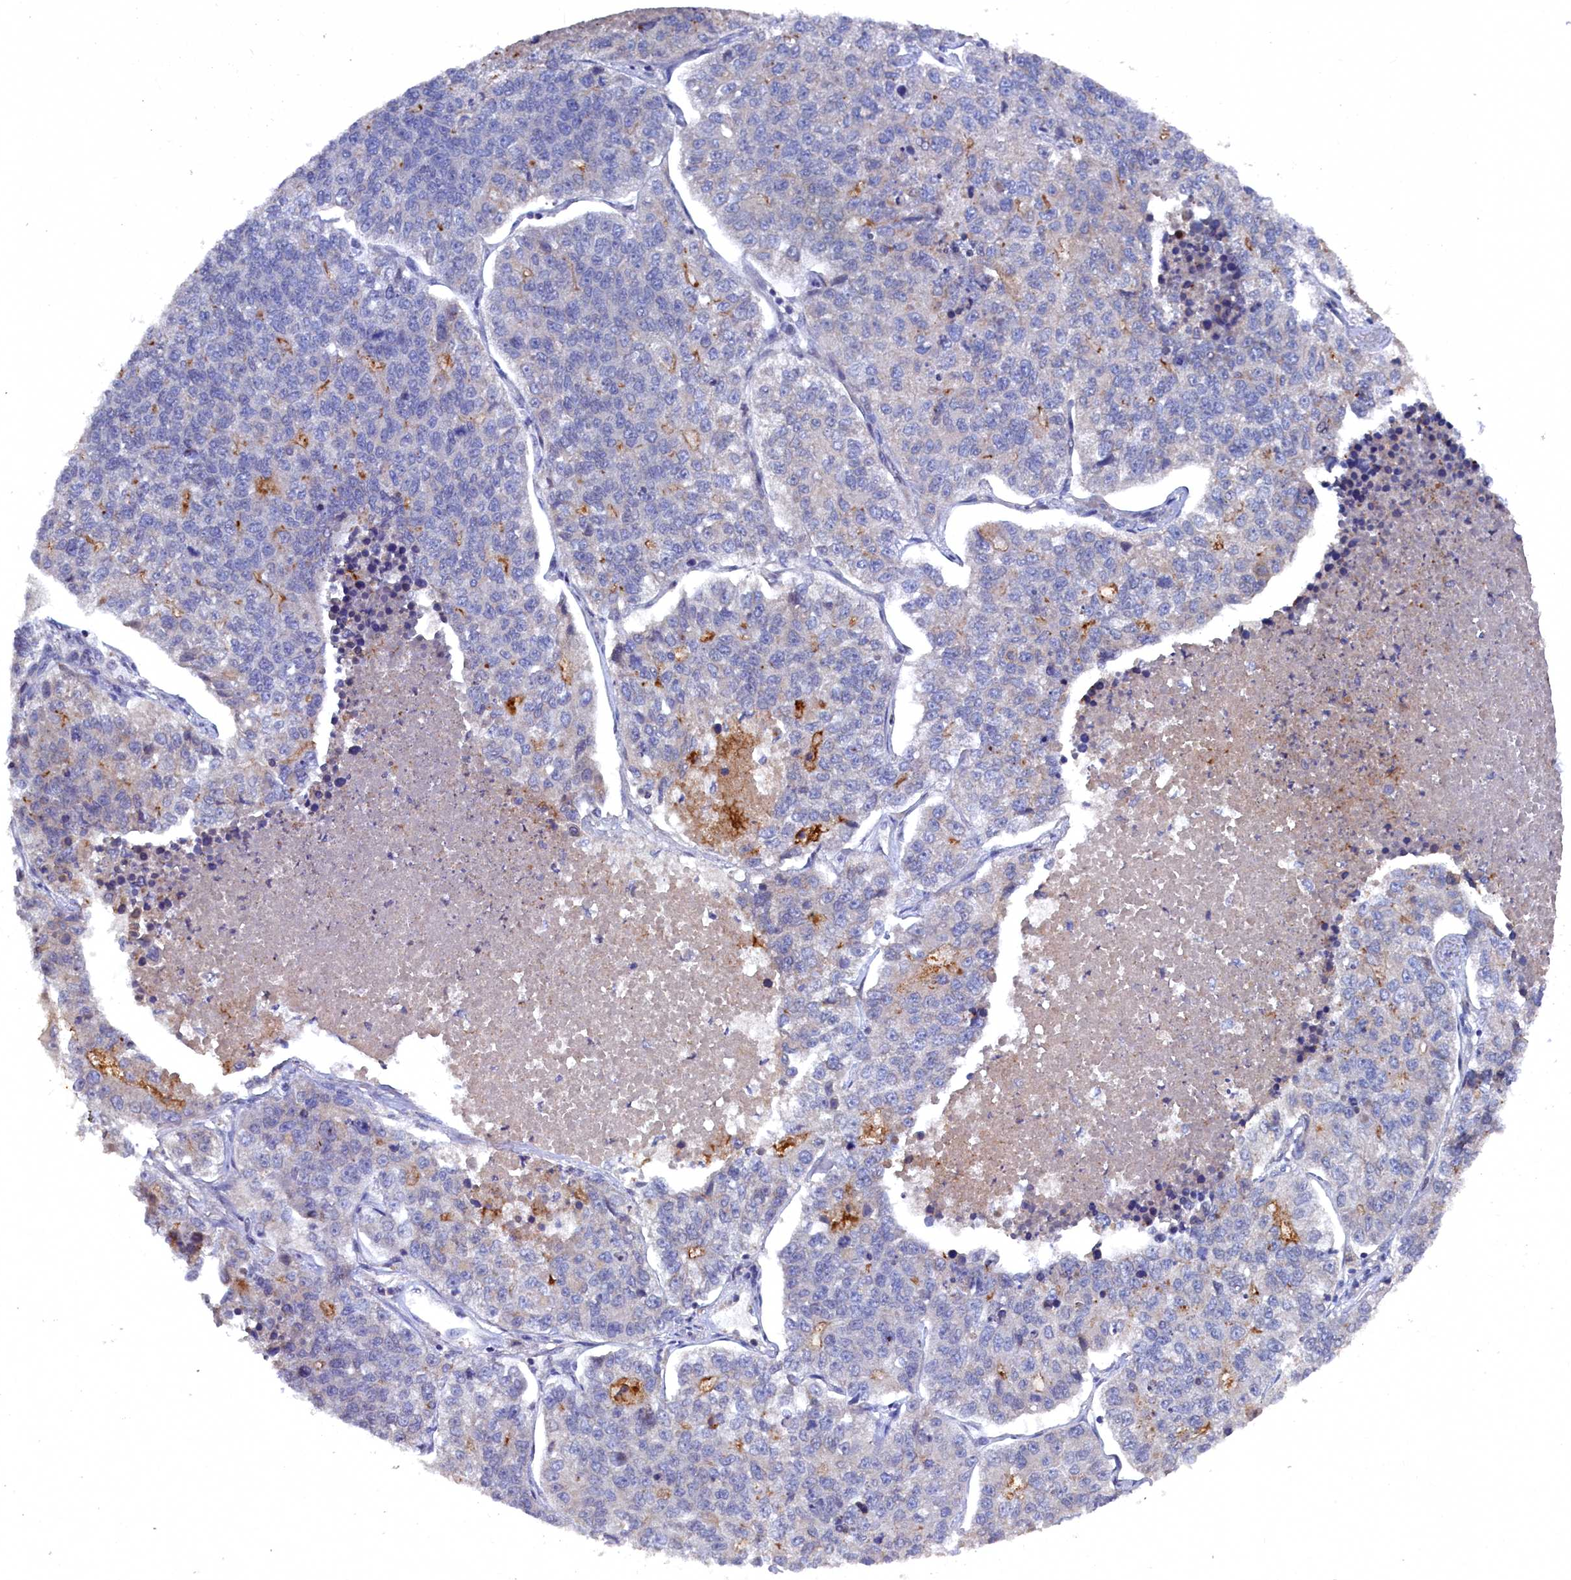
{"staining": {"intensity": "moderate", "quantity": "<25%", "location": "cytoplasmic/membranous"}, "tissue": "lung cancer", "cell_type": "Tumor cells", "image_type": "cancer", "snomed": [{"axis": "morphology", "description": "Adenocarcinoma, NOS"}, {"axis": "topography", "description": "Lung"}], "caption": "Immunohistochemical staining of lung cancer demonstrates low levels of moderate cytoplasmic/membranous protein expression in about <25% of tumor cells.", "gene": "TMC5", "patient": {"sex": "male", "age": 49}}